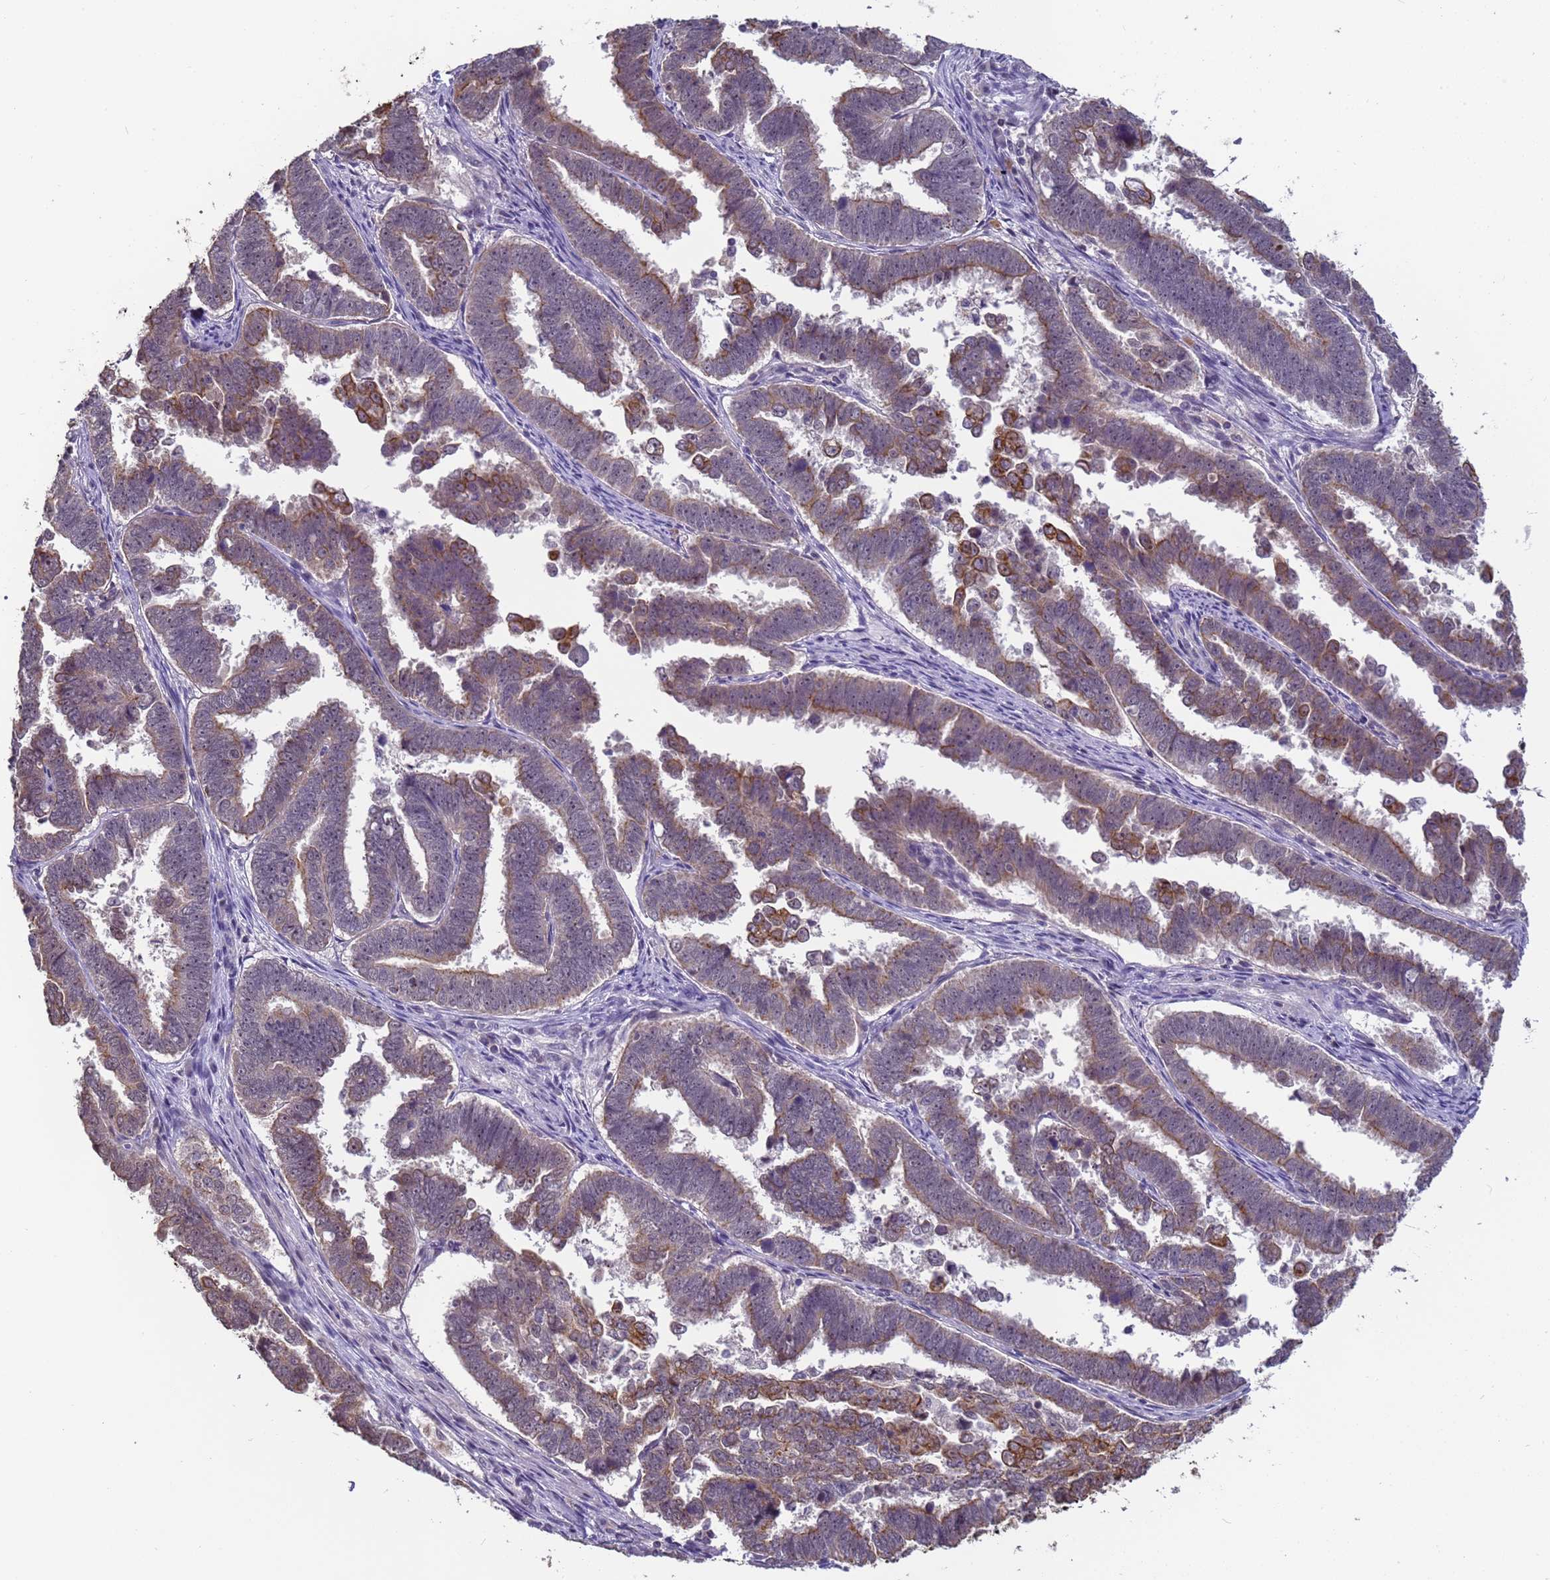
{"staining": {"intensity": "moderate", "quantity": "25%-75%", "location": "cytoplasmic/membranous"}, "tissue": "endometrial cancer", "cell_type": "Tumor cells", "image_type": "cancer", "snomed": [{"axis": "morphology", "description": "Adenocarcinoma, NOS"}, {"axis": "topography", "description": "Endometrium"}], "caption": "Adenocarcinoma (endometrial) stained with DAB (3,3'-diaminobenzidine) immunohistochemistry (IHC) reveals medium levels of moderate cytoplasmic/membranous staining in about 25%-75% of tumor cells.", "gene": "VWA3A", "patient": {"sex": "female", "age": 75}}